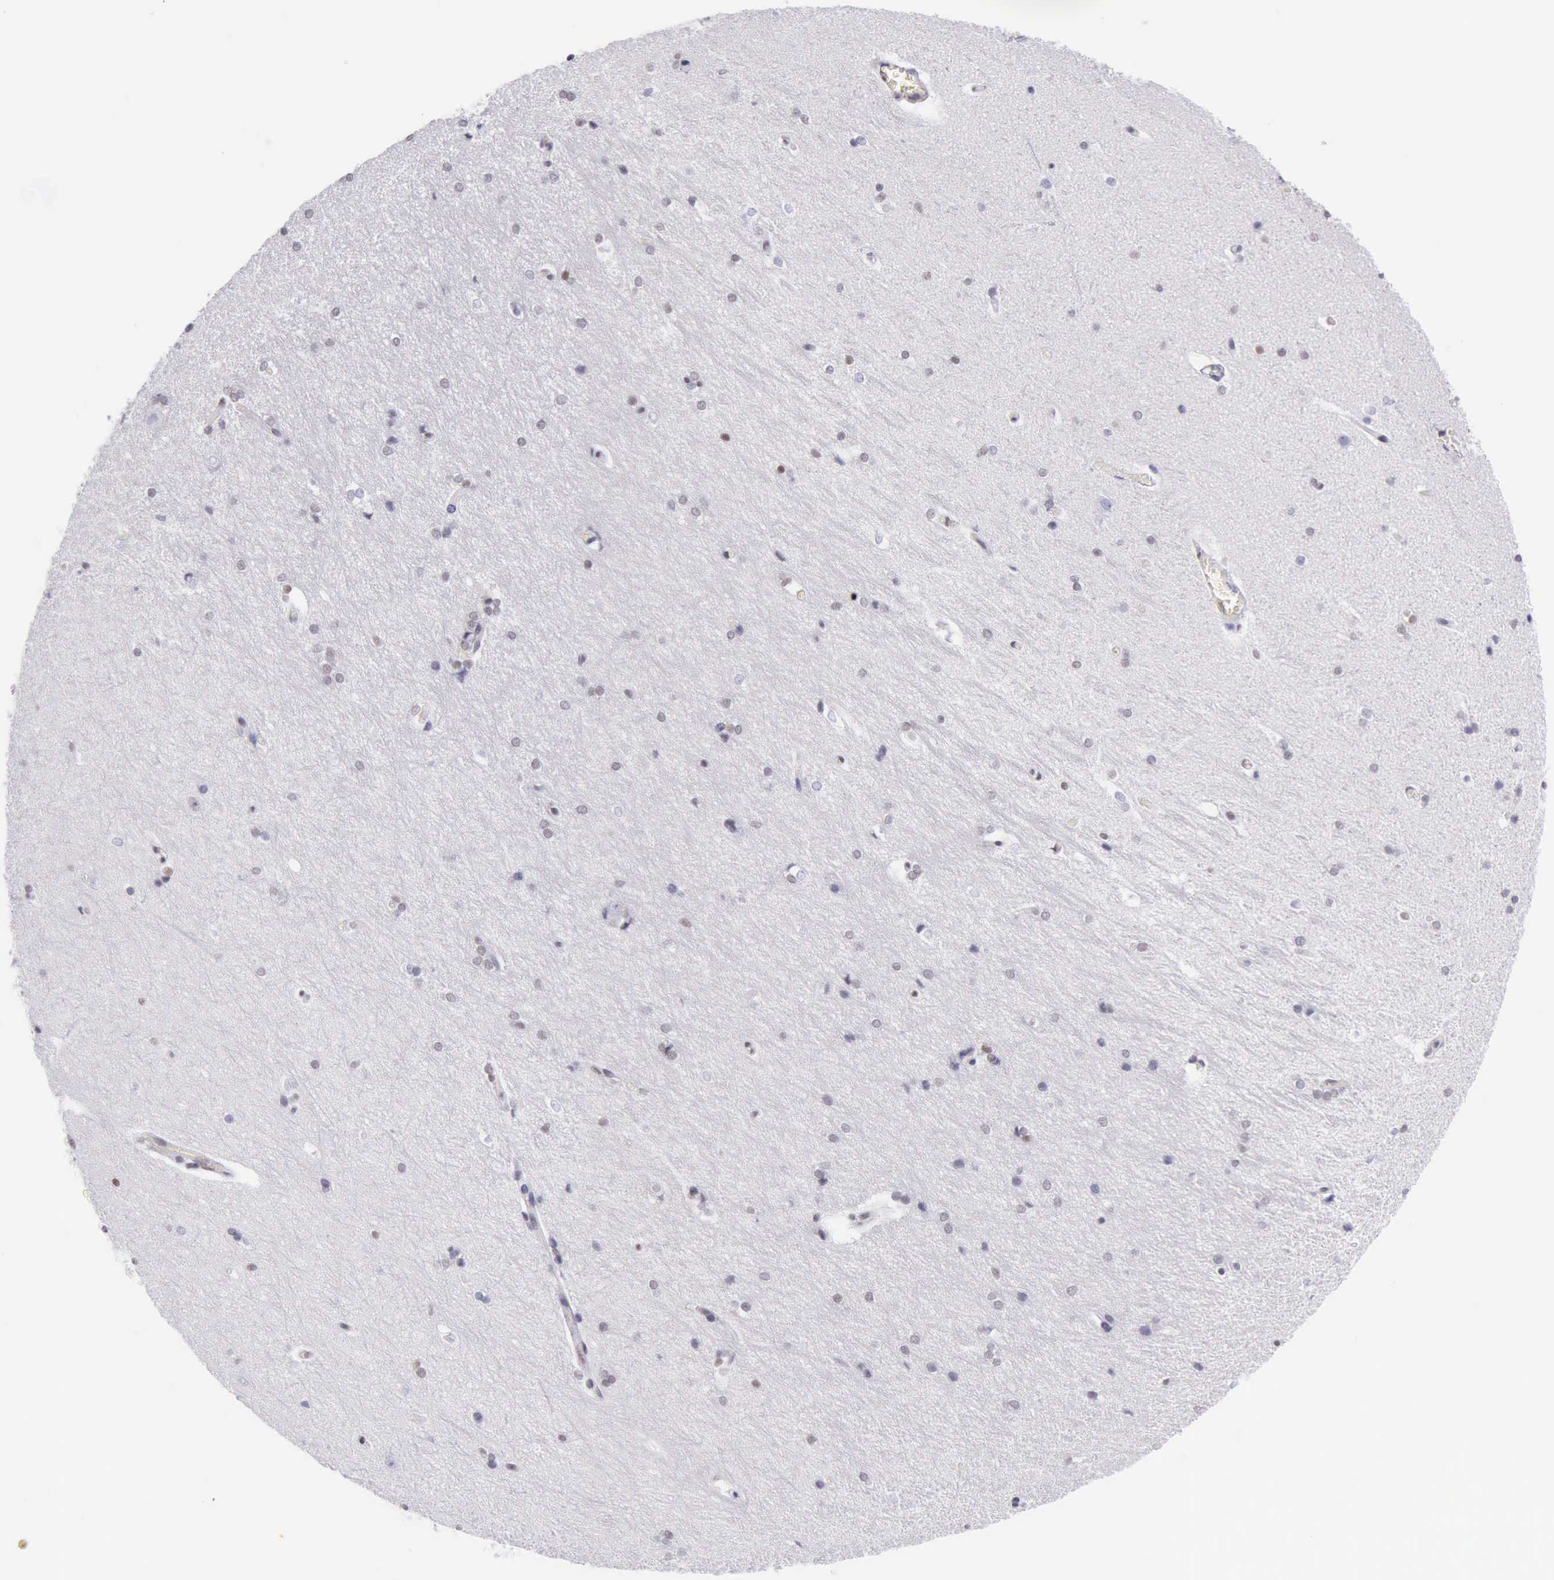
{"staining": {"intensity": "weak", "quantity": "25%-75%", "location": "nuclear"}, "tissue": "hippocampus", "cell_type": "Glial cells", "image_type": "normal", "snomed": [{"axis": "morphology", "description": "Normal tissue, NOS"}, {"axis": "topography", "description": "Hippocampus"}], "caption": "Benign hippocampus was stained to show a protein in brown. There is low levels of weak nuclear staining in about 25%-75% of glial cells. (Stains: DAB (3,3'-diaminobenzidine) in brown, nuclei in blue, Microscopy: brightfield microscopy at high magnification).", "gene": "EP300", "patient": {"sex": "female", "age": 19}}